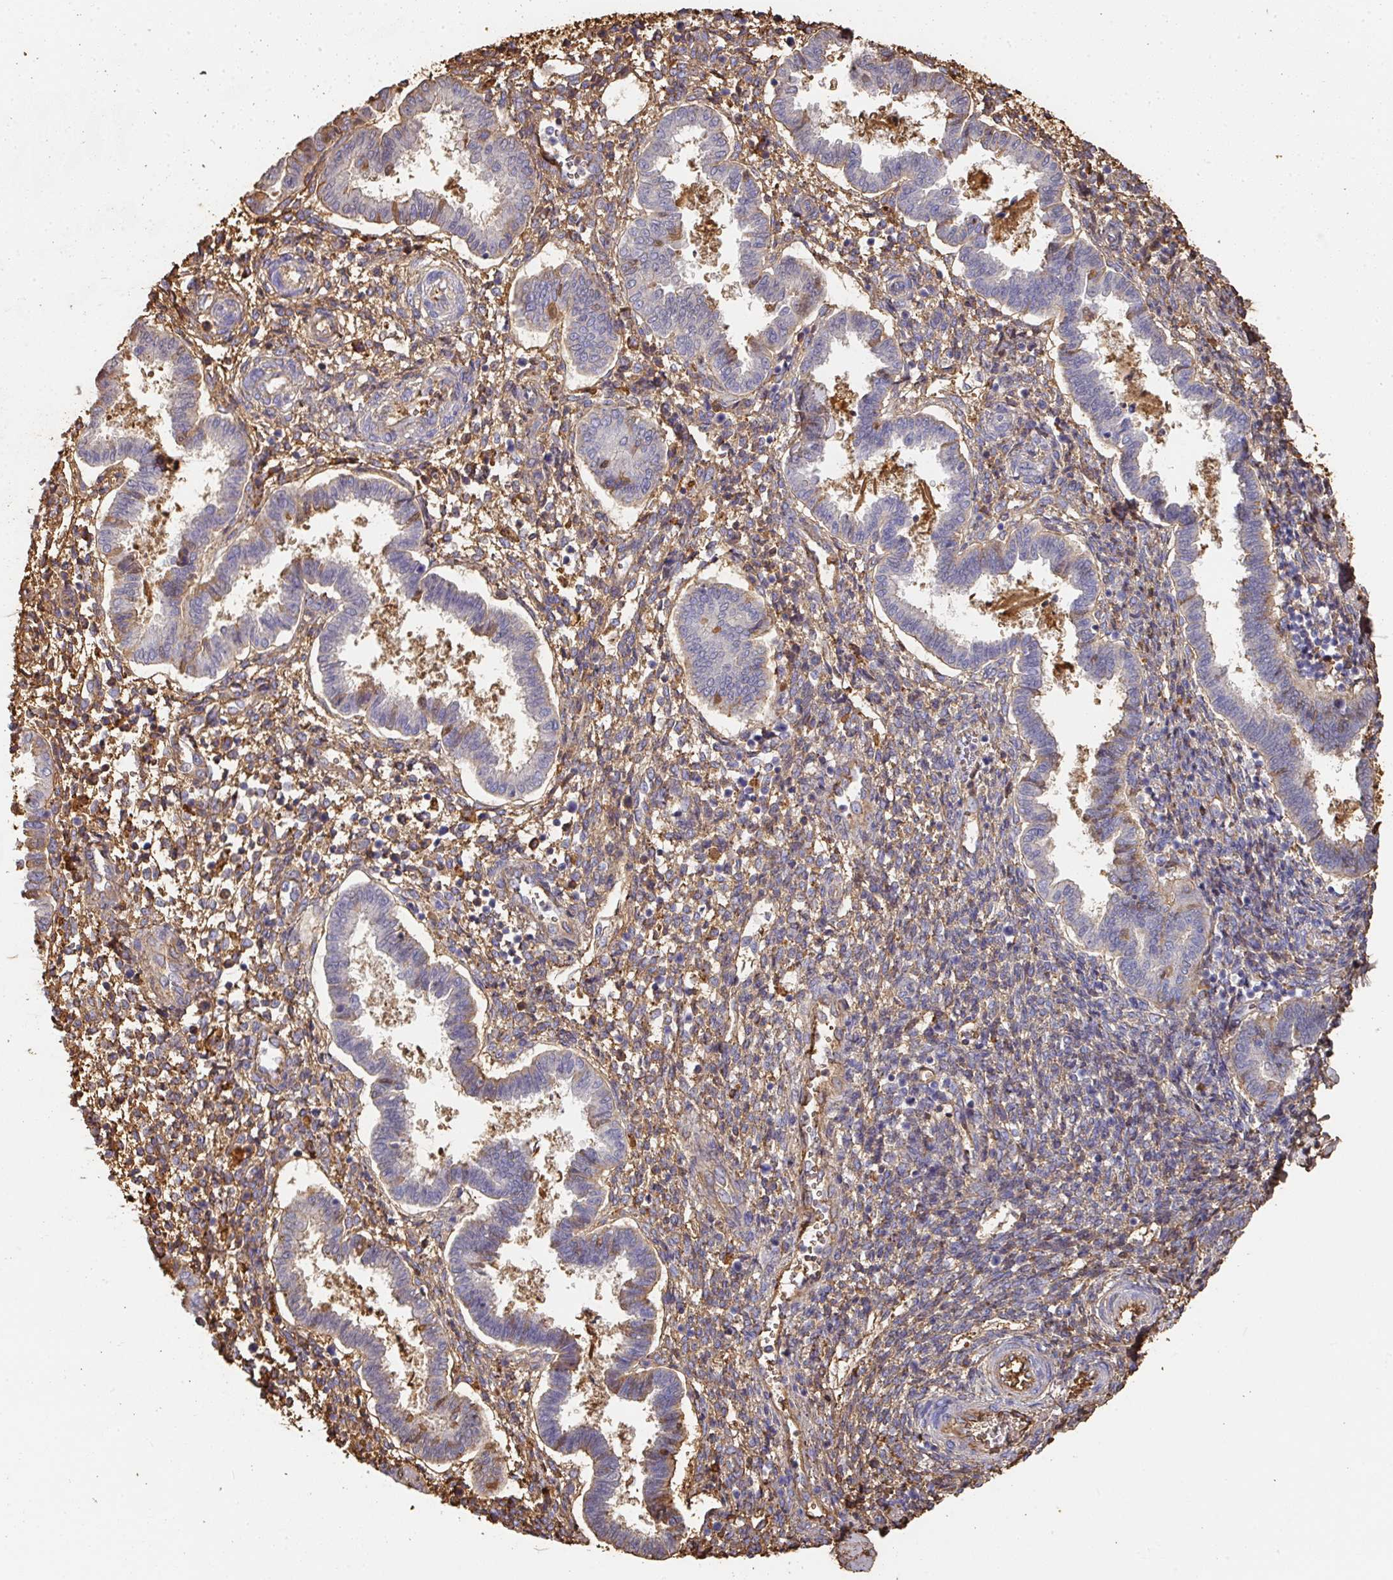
{"staining": {"intensity": "moderate", "quantity": "<25%", "location": "cytoplasmic/membranous"}, "tissue": "endometrium", "cell_type": "Cells in endometrial stroma", "image_type": "normal", "snomed": [{"axis": "morphology", "description": "Normal tissue, NOS"}, {"axis": "topography", "description": "Endometrium"}], "caption": "A histopathology image showing moderate cytoplasmic/membranous staining in about <25% of cells in endometrial stroma in benign endometrium, as visualized by brown immunohistochemical staining.", "gene": "ALB", "patient": {"sex": "female", "age": 24}}